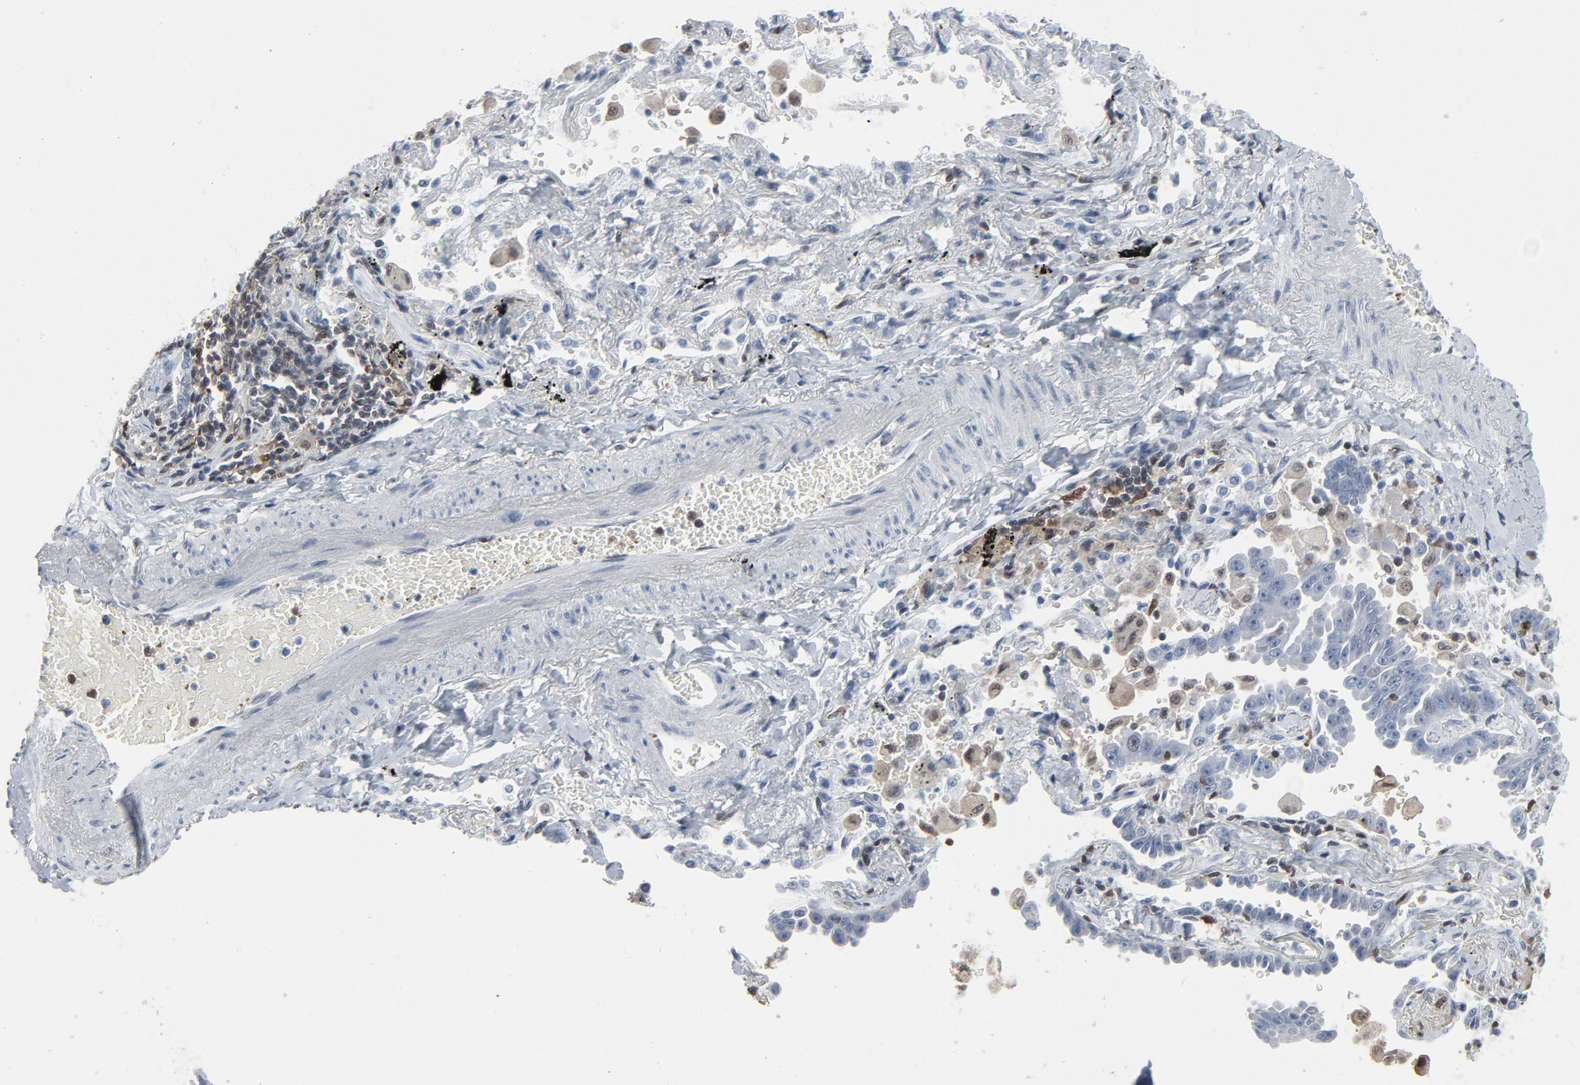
{"staining": {"intensity": "negative", "quantity": "none", "location": "none"}, "tissue": "lung cancer", "cell_type": "Tumor cells", "image_type": "cancer", "snomed": [{"axis": "morphology", "description": "Adenocarcinoma, NOS"}, {"axis": "topography", "description": "Lung"}], "caption": "Lung cancer (adenocarcinoma) was stained to show a protein in brown. There is no significant positivity in tumor cells.", "gene": "STAT5A", "patient": {"sex": "female", "age": 64}}